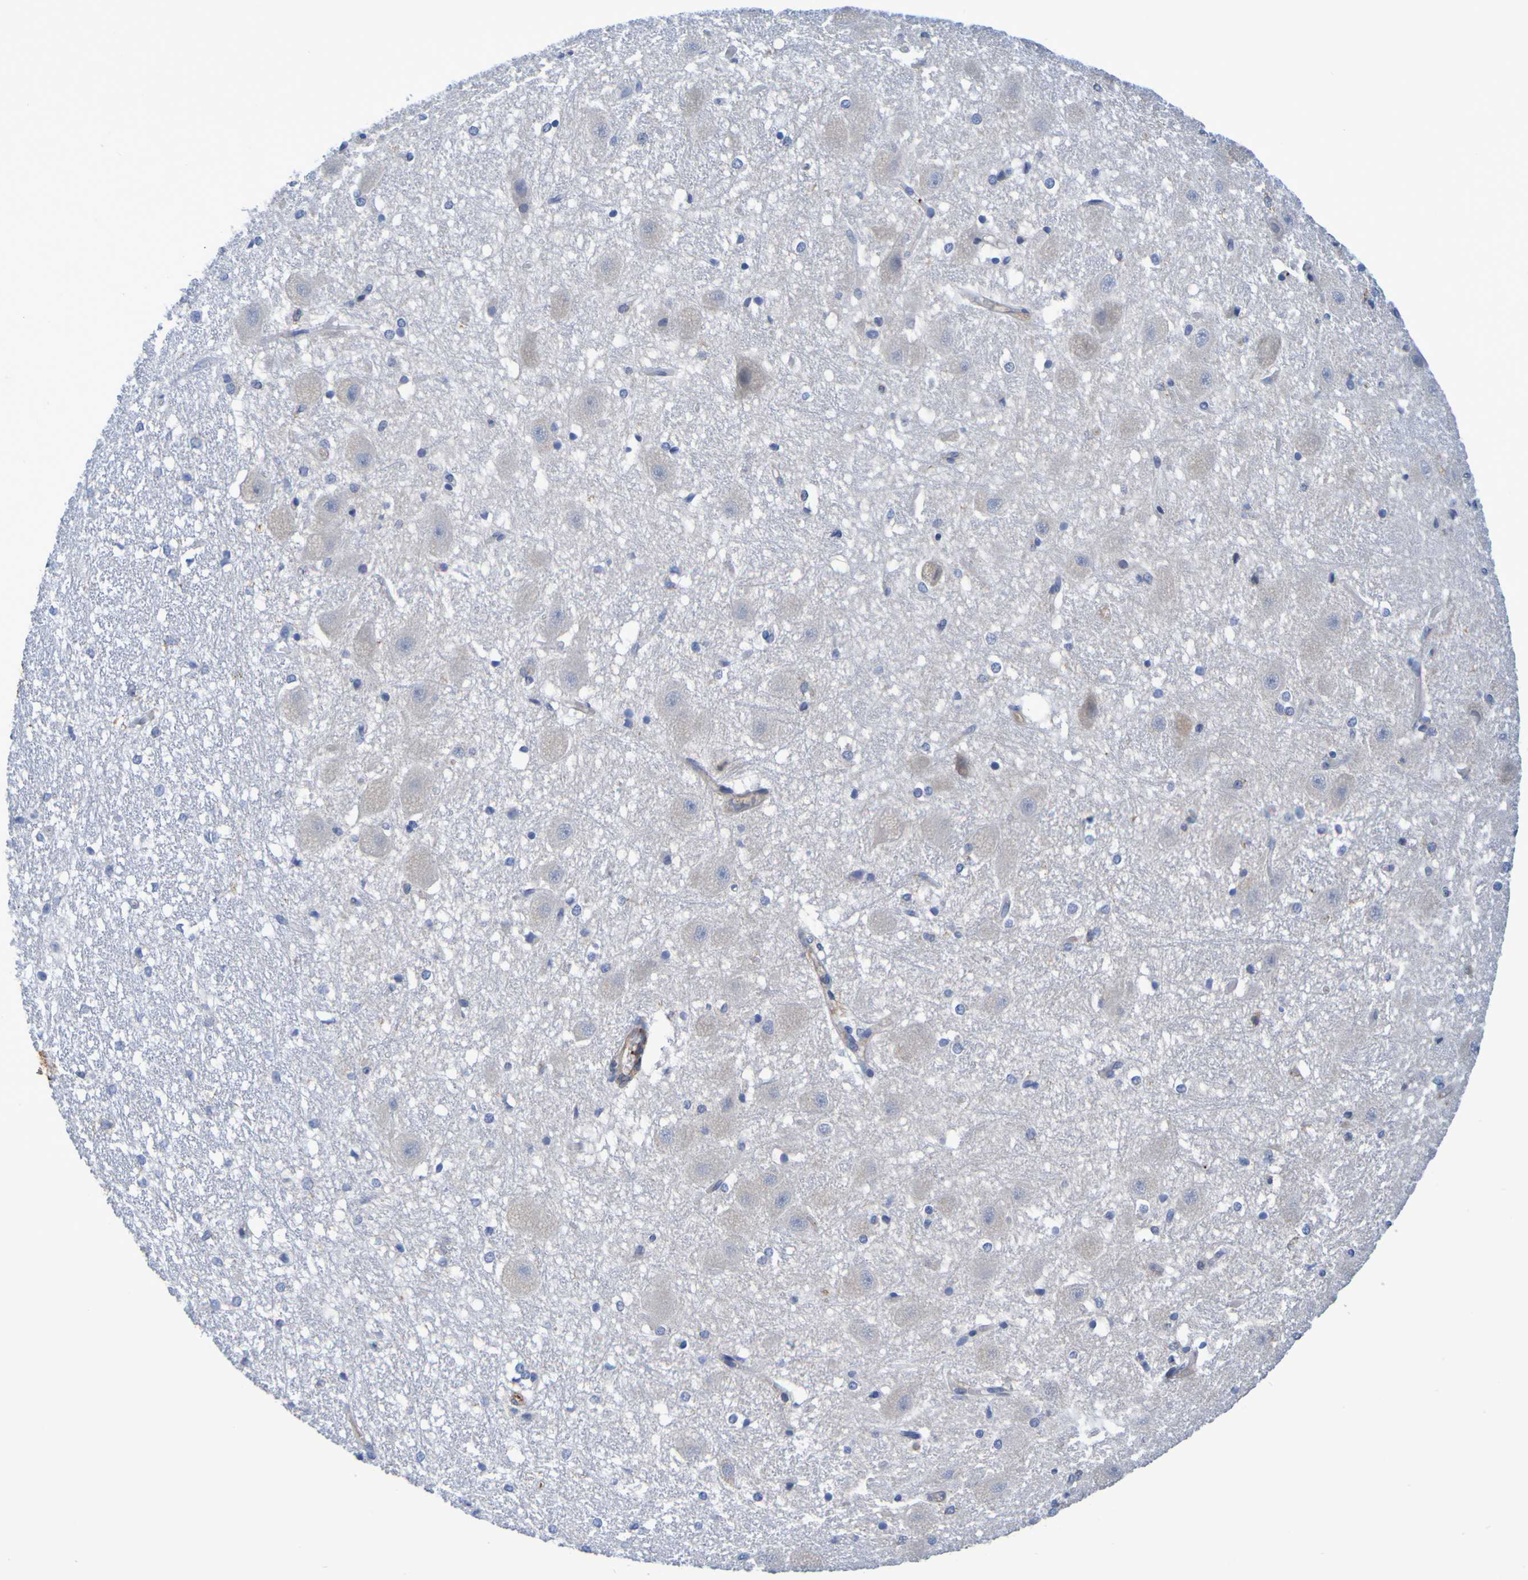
{"staining": {"intensity": "negative", "quantity": "none", "location": "none"}, "tissue": "hippocampus", "cell_type": "Glial cells", "image_type": "normal", "snomed": [{"axis": "morphology", "description": "Normal tissue, NOS"}, {"axis": "topography", "description": "Hippocampus"}], "caption": "IHC image of unremarkable hippocampus: human hippocampus stained with DAB displays no significant protein expression in glial cells.", "gene": "GAB3", "patient": {"sex": "female", "age": 19}}